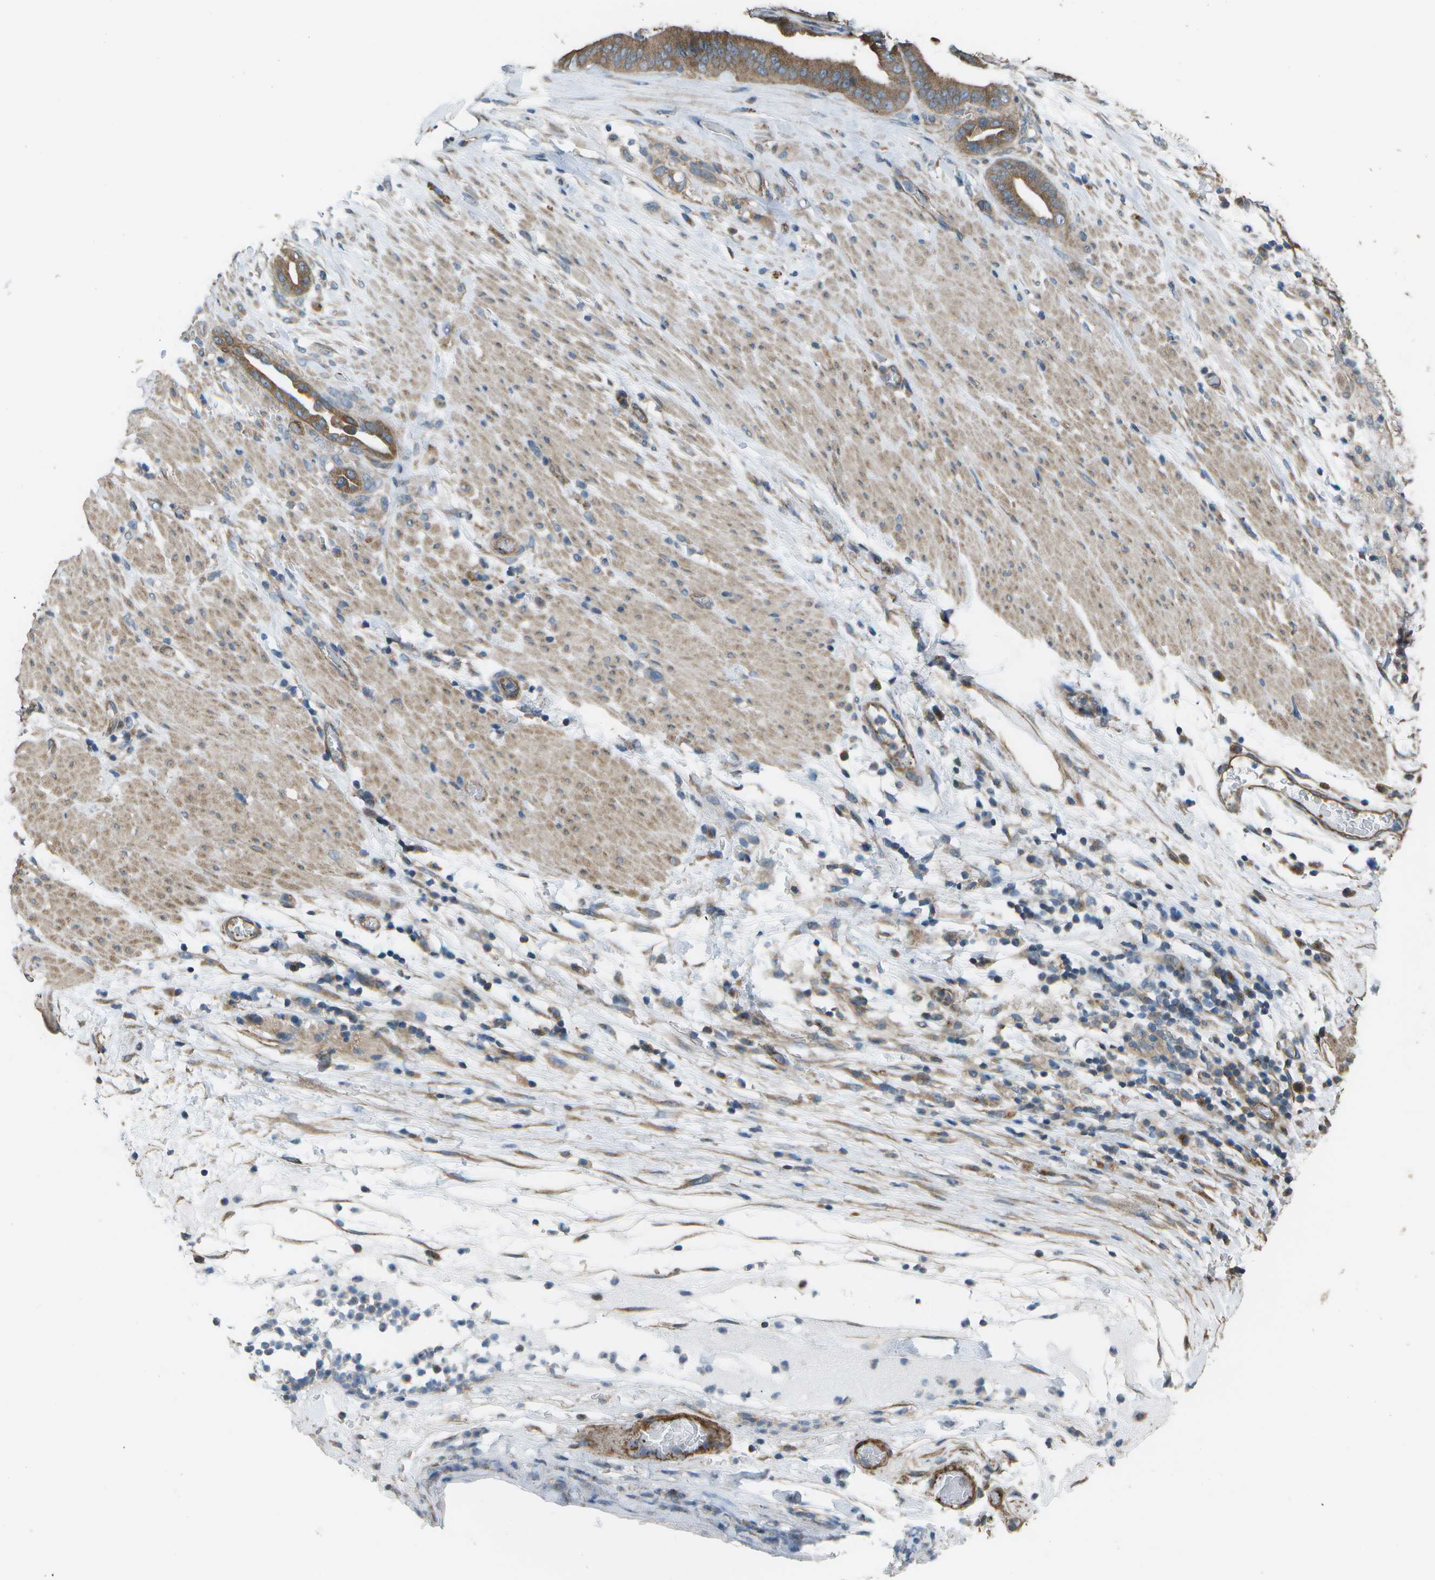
{"staining": {"intensity": "moderate", "quantity": ">75%", "location": "cytoplasmic/membranous"}, "tissue": "pancreatic cancer", "cell_type": "Tumor cells", "image_type": "cancer", "snomed": [{"axis": "morphology", "description": "Adenocarcinoma, NOS"}, {"axis": "topography", "description": "Pancreas"}], "caption": "Pancreatic cancer was stained to show a protein in brown. There is medium levels of moderate cytoplasmic/membranous expression in approximately >75% of tumor cells.", "gene": "CLNS1A", "patient": {"sex": "male", "age": 63}}